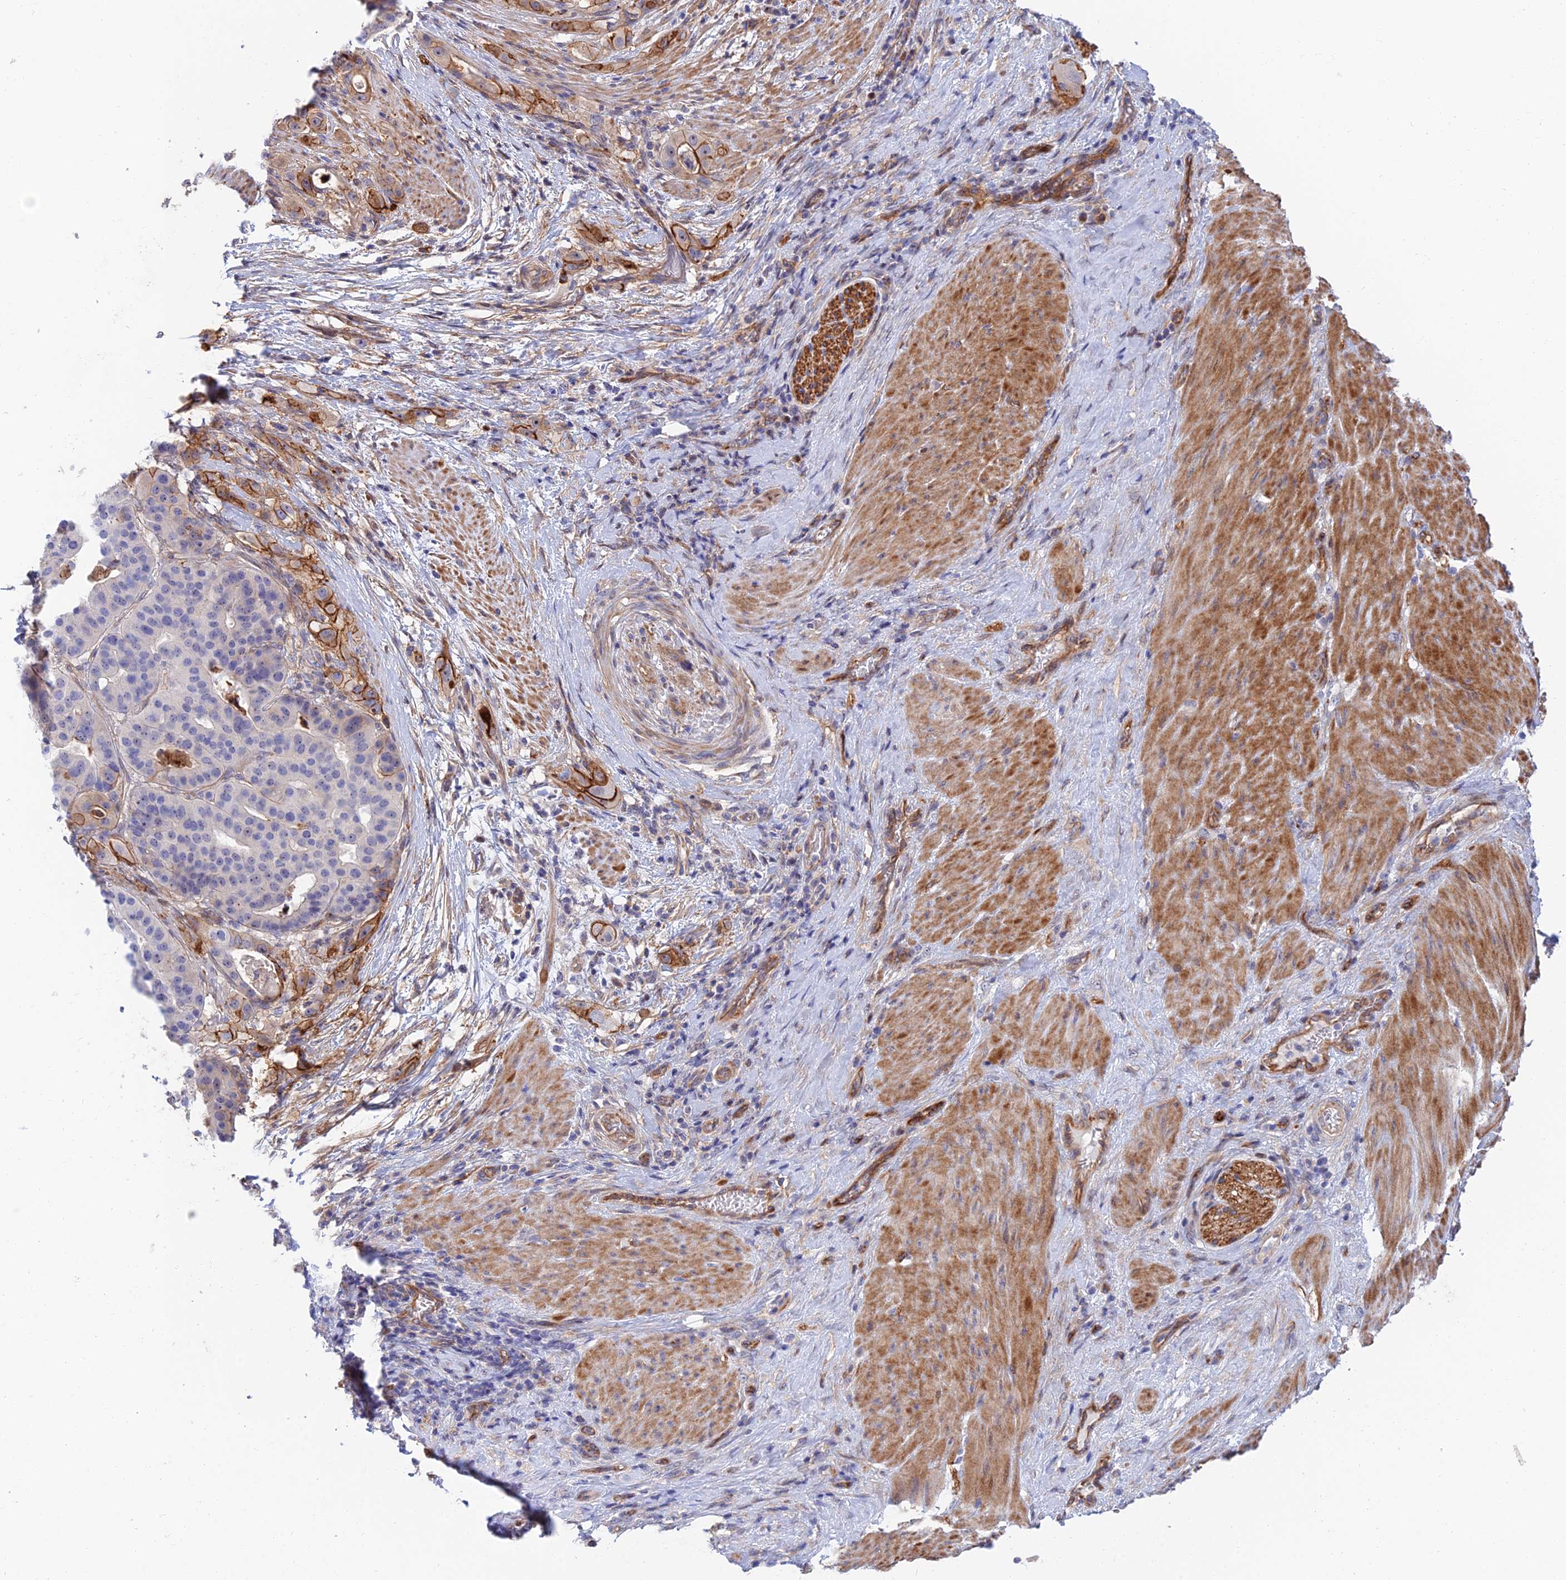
{"staining": {"intensity": "negative", "quantity": "none", "location": "none"}, "tissue": "stomach cancer", "cell_type": "Tumor cells", "image_type": "cancer", "snomed": [{"axis": "morphology", "description": "Adenocarcinoma, NOS"}, {"axis": "topography", "description": "Stomach"}], "caption": "IHC photomicrograph of neoplastic tissue: adenocarcinoma (stomach) stained with DAB shows no significant protein expression in tumor cells.", "gene": "TRIM43B", "patient": {"sex": "male", "age": 48}}